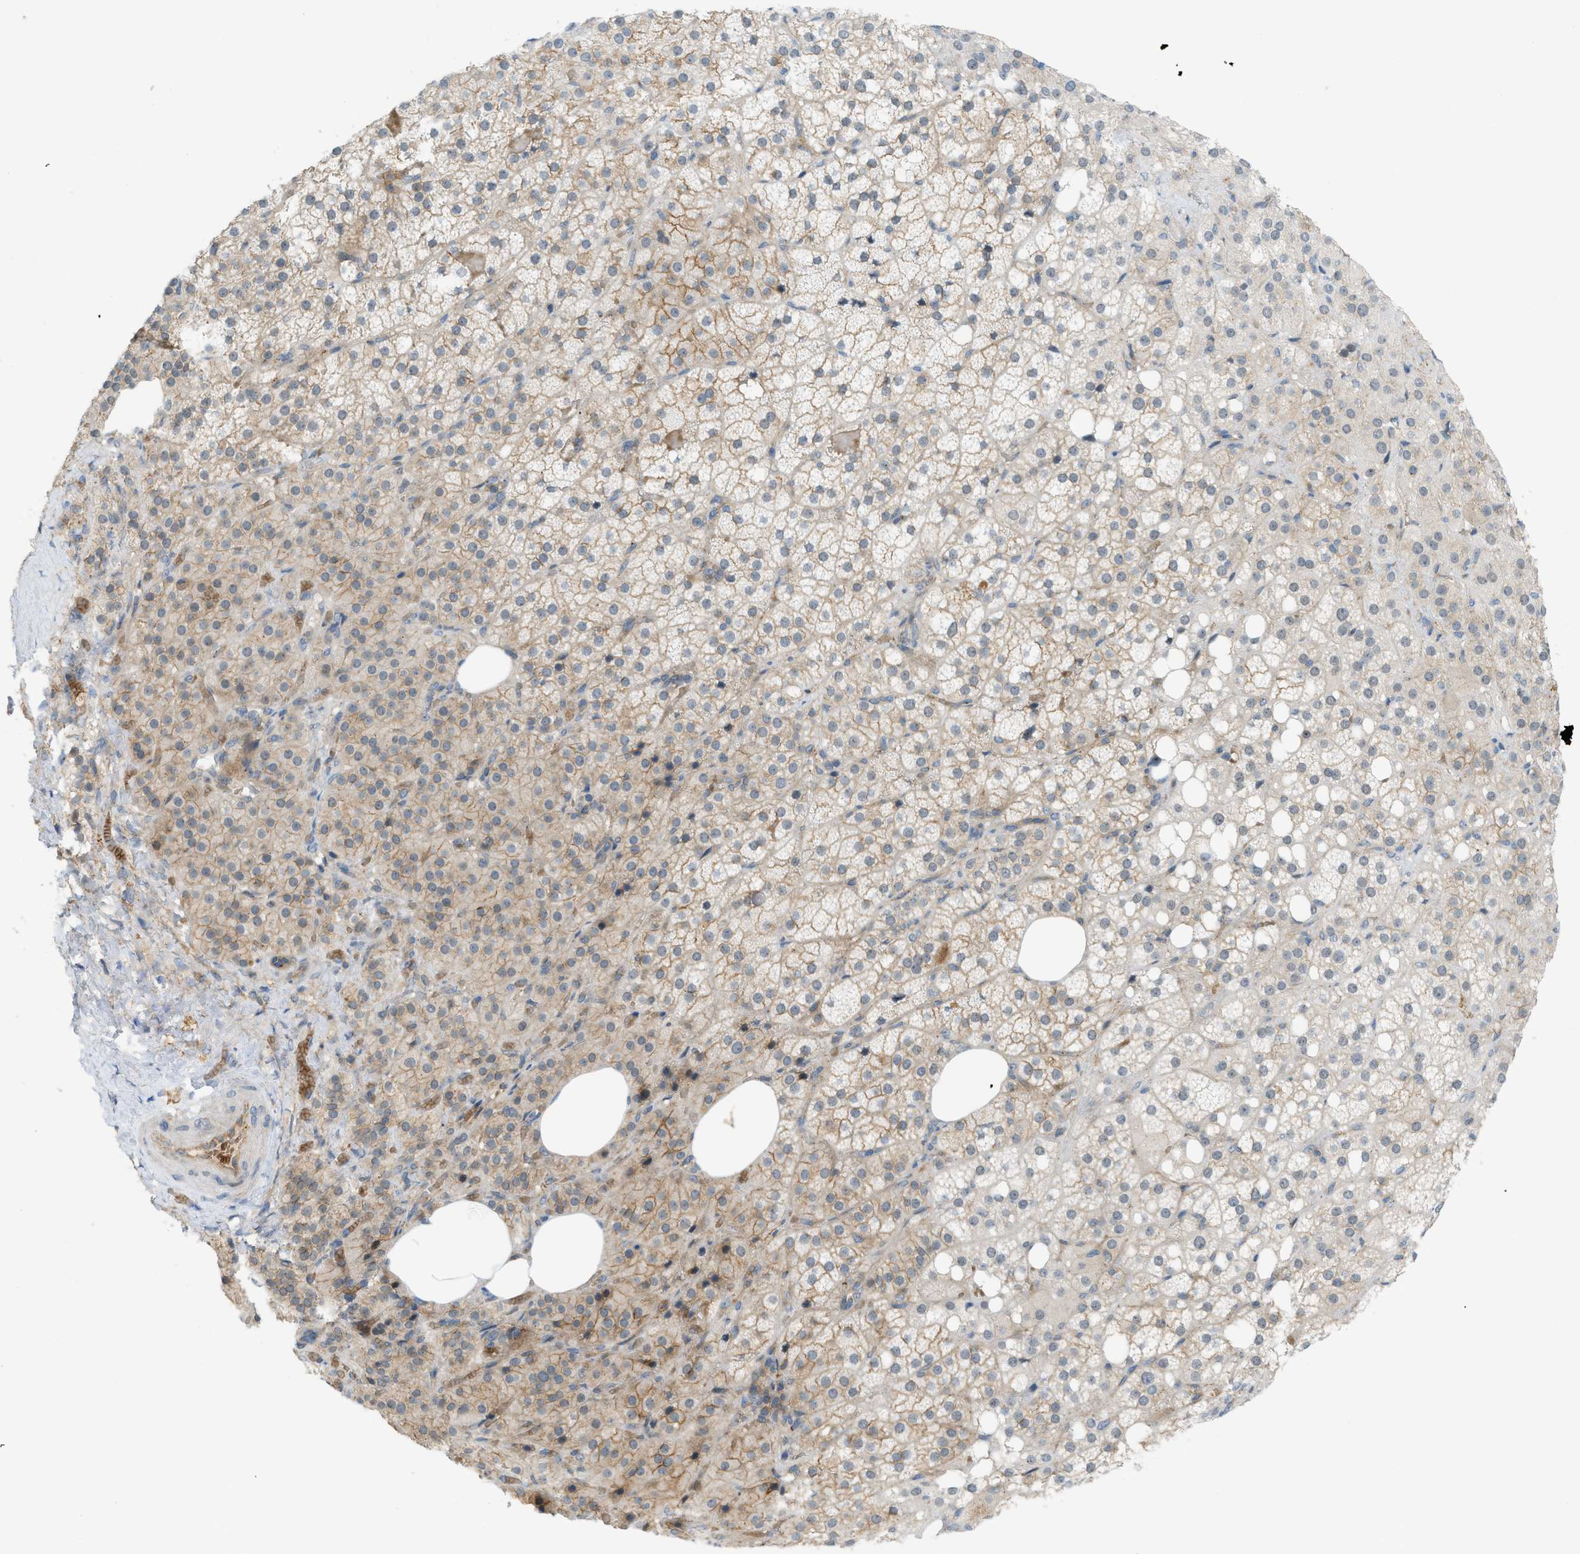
{"staining": {"intensity": "moderate", "quantity": ">75%", "location": "cytoplasmic/membranous"}, "tissue": "adrenal gland", "cell_type": "Glandular cells", "image_type": "normal", "snomed": [{"axis": "morphology", "description": "Normal tissue, NOS"}, {"axis": "topography", "description": "Adrenal gland"}], "caption": "Adrenal gland stained for a protein (brown) shows moderate cytoplasmic/membranous positive staining in approximately >75% of glandular cells.", "gene": "GRK6", "patient": {"sex": "female", "age": 59}}